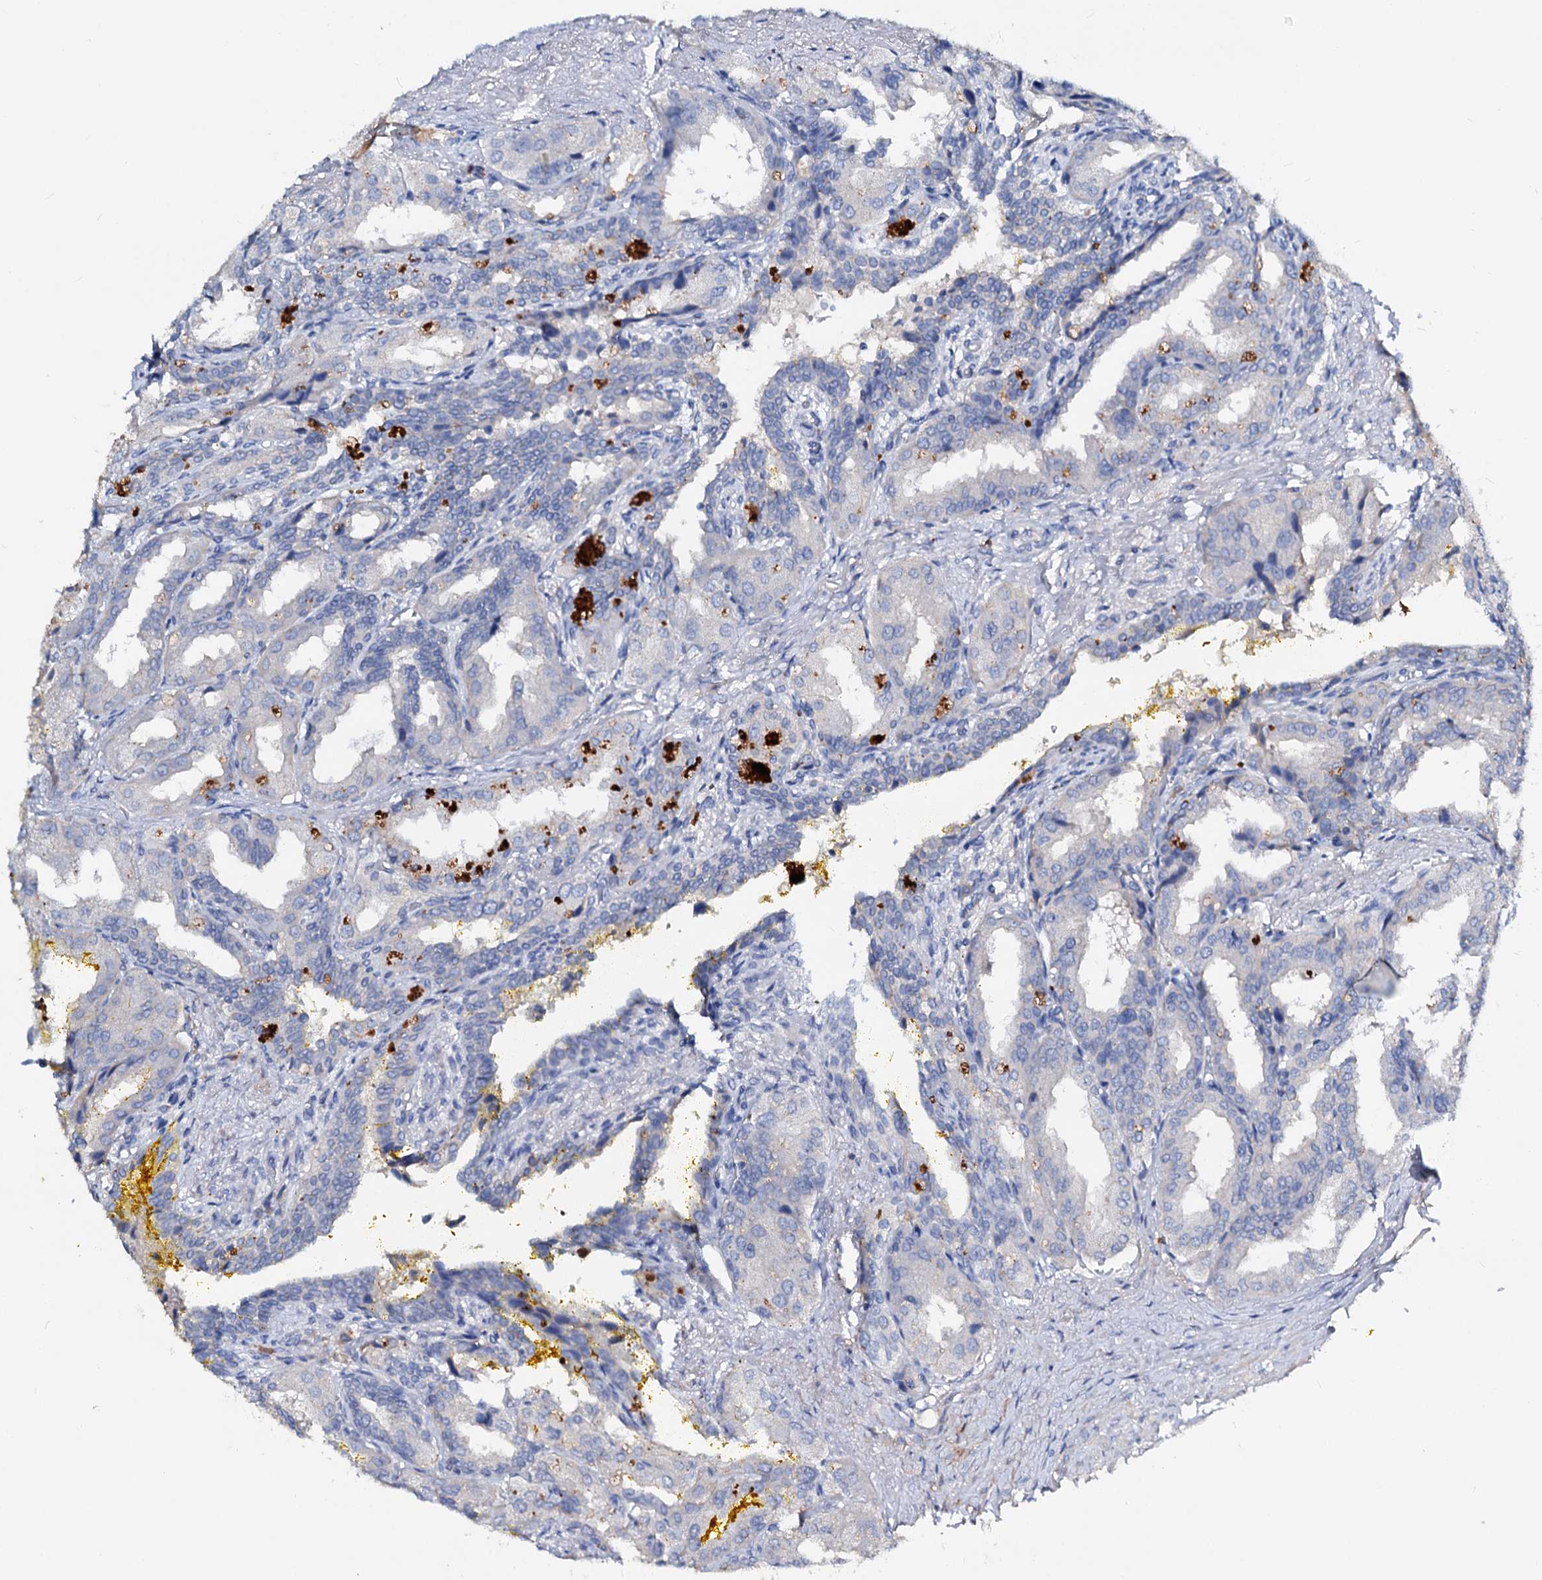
{"staining": {"intensity": "negative", "quantity": "none", "location": "none"}, "tissue": "seminal vesicle", "cell_type": "Glandular cells", "image_type": "normal", "snomed": [{"axis": "morphology", "description": "Normal tissue, NOS"}, {"axis": "topography", "description": "Seminal veicle"}], "caption": "Immunohistochemistry of benign human seminal vesicle reveals no positivity in glandular cells.", "gene": "ACY3", "patient": {"sex": "male", "age": 63}}